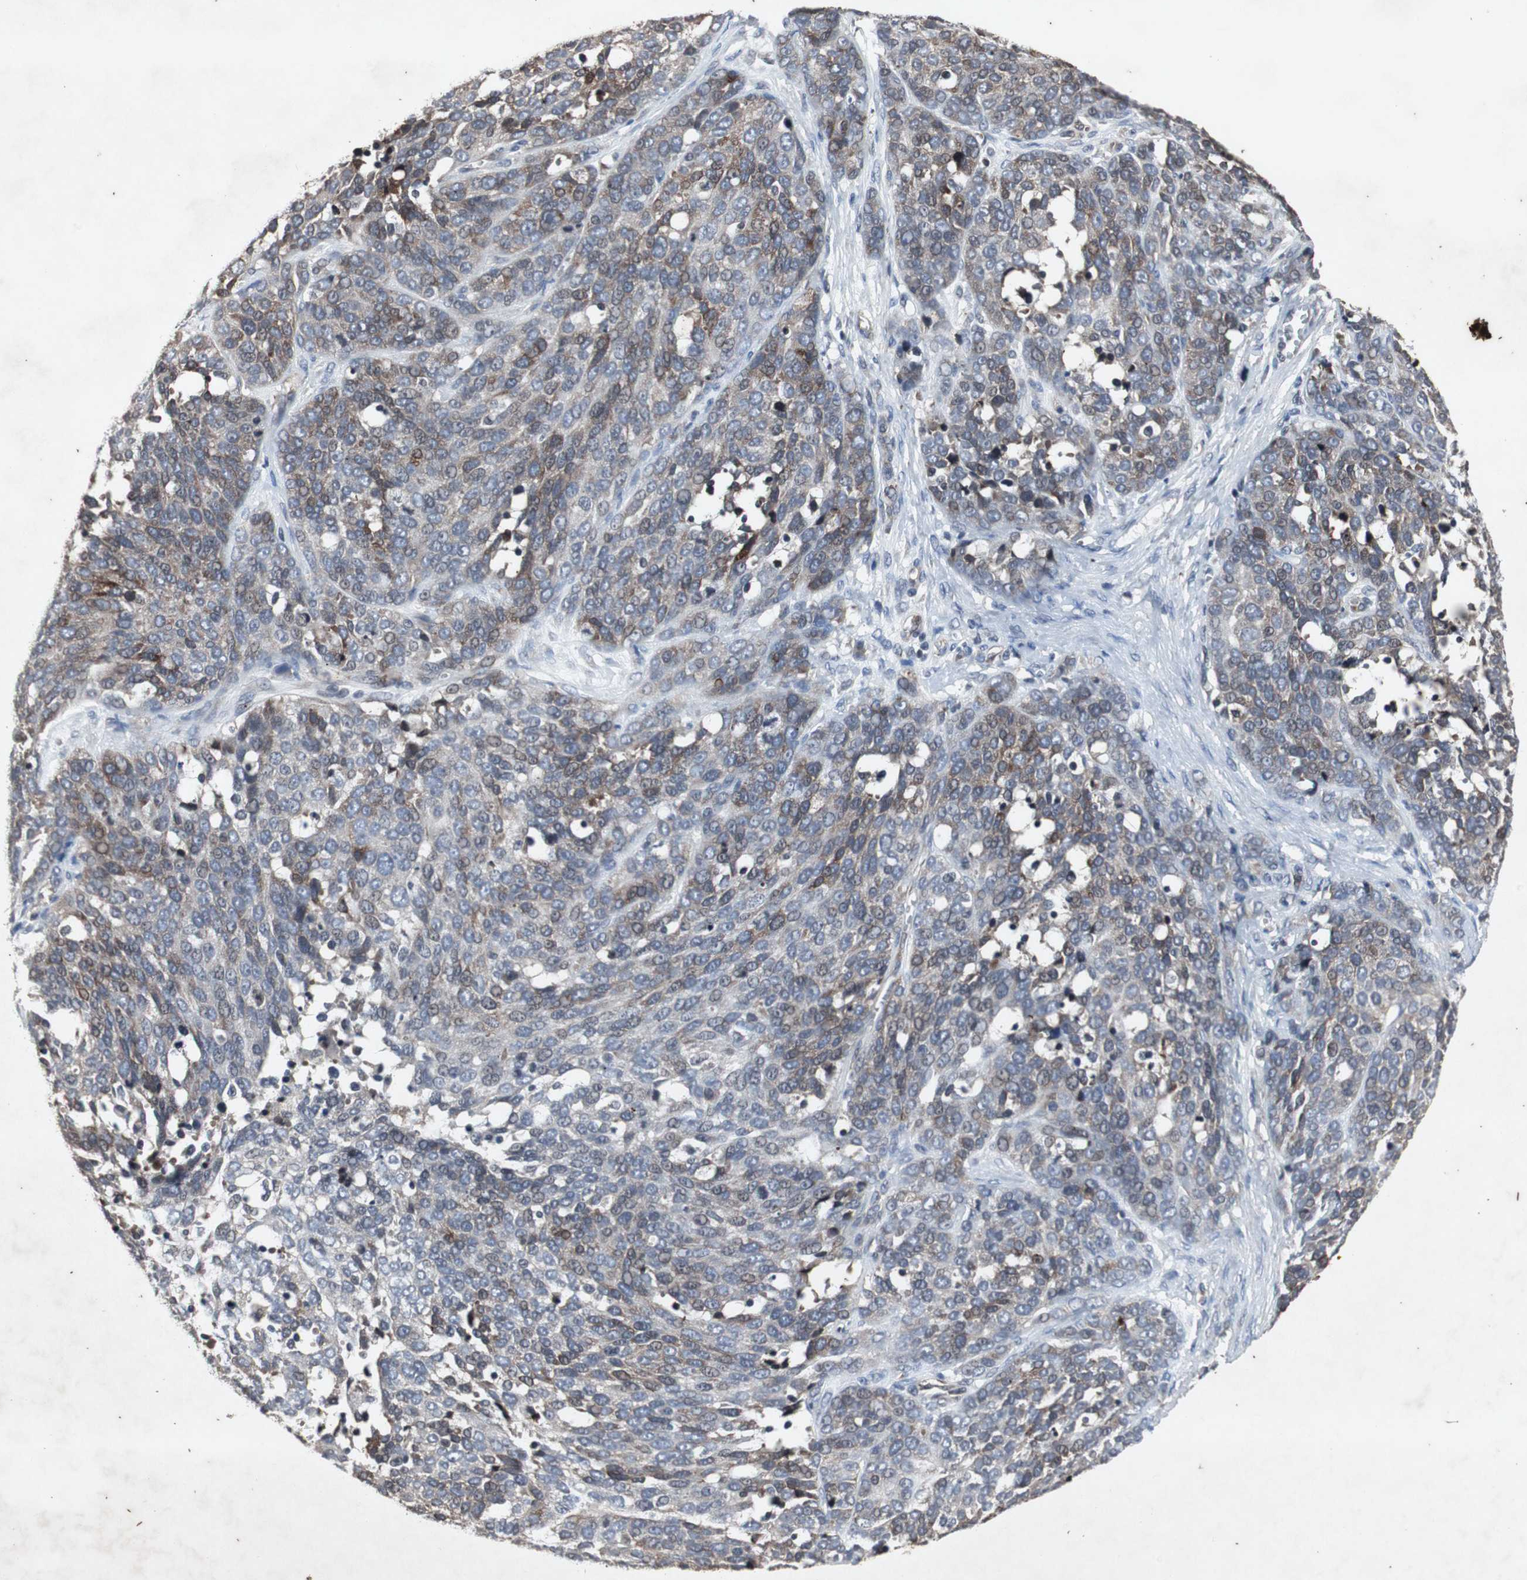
{"staining": {"intensity": "weak", "quantity": "25%-75%", "location": "cytoplasmic/membranous"}, "tissue": "ovarian cancer", "cell_type": "Tumor cells", "image_type": "cancer", "snomed": [{"axis": "morphology", "description": "Cystadenocarcinoma, serous, NOS"}, {"axis": "topography", "description": "Ovary"}], "caption": "A brown stain shows weak cytoplasmic/membranous positivity of a protein in serous cystadenocarcinoma (ovarian) tumor cells.", "gene": "CRADD", "patient": {"sex": "female", "age": 44}}